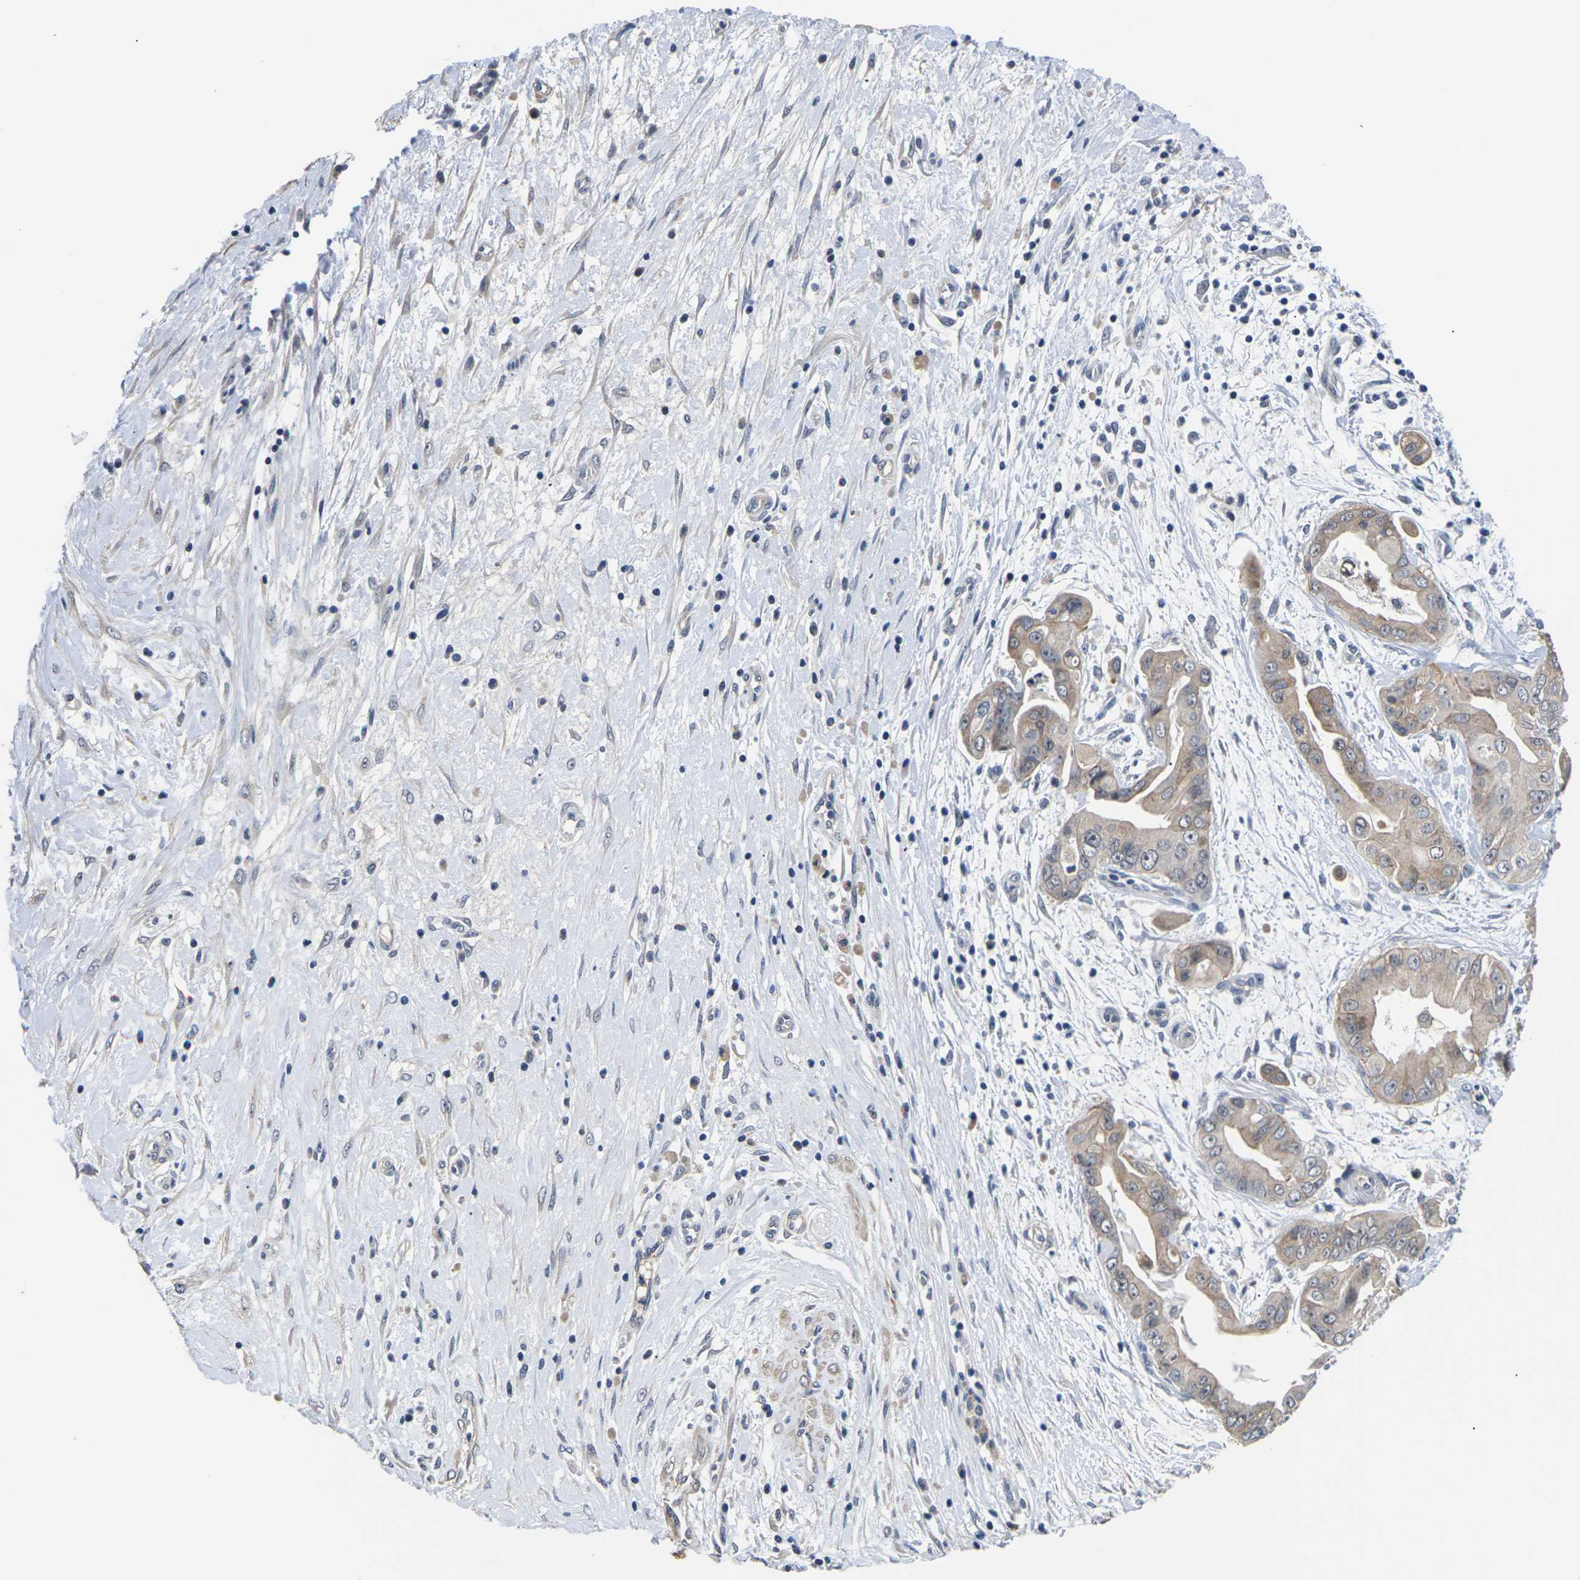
{"staining": {"intensity": "weak", "quantity": "<25%", "location": "cytoplasmic/membranous"}, "tissue": "pancreatic cancer", "cell_type": "Tumor cells", "image_type": "cancer", "snomed": [{"axis": "morphology", "description": "Adenocarcinoma, NOS"}, {"axis": "topography", "description": "Pancreas"}], "caption": "IHC micrograph of neoplastic tissue: human adenocarcinoma (pancreatic) stained with DAB exhibits no significant protein staining in tumor cells. (DAB immunohistochemistry with hematoxylin counter stain).", "gene": "ST6GAL2", "patient": {"sex": "female", "age": 75}}